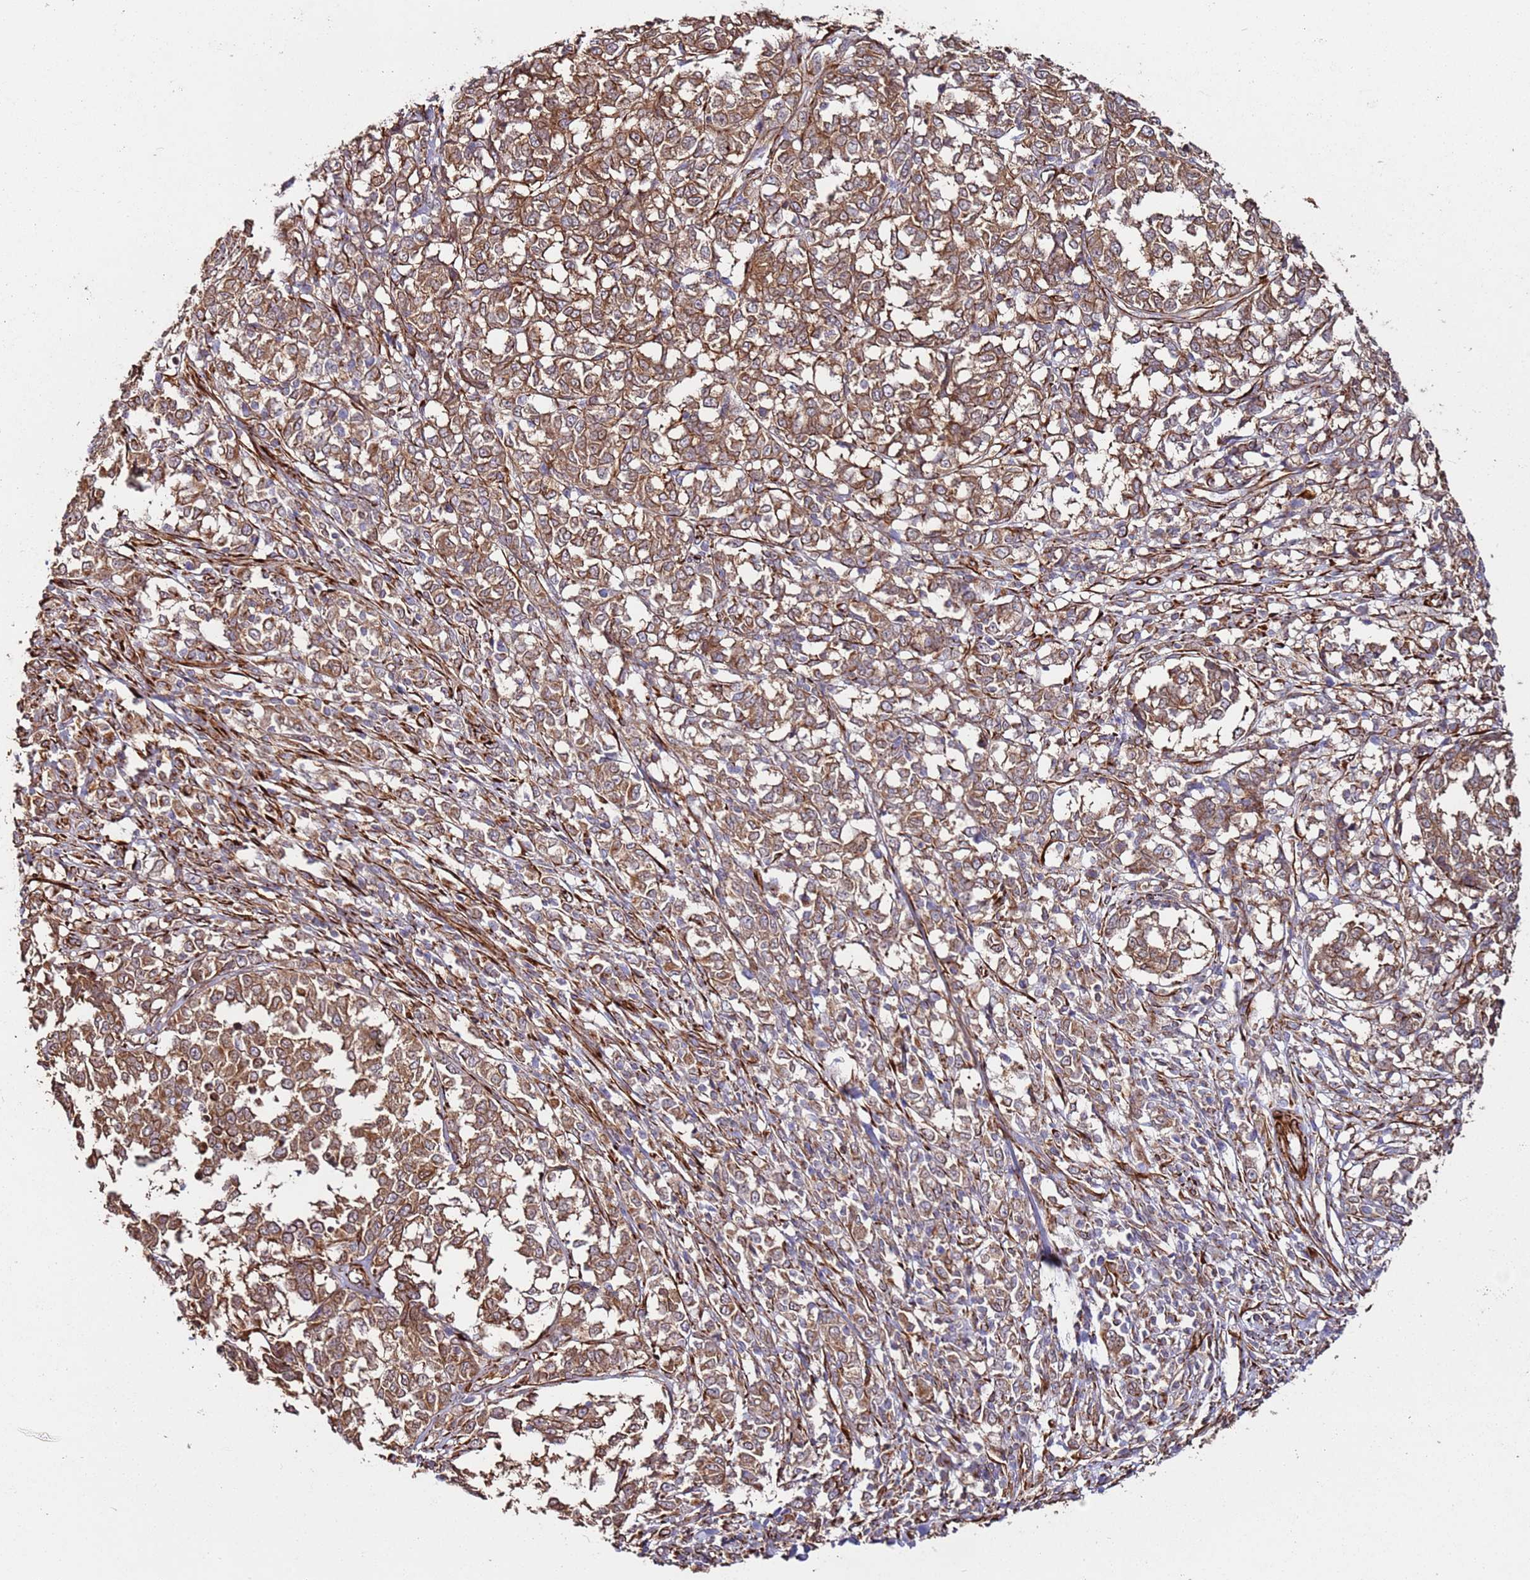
{"staining": {"intensity": "moderate", "quantity": "25%-75%", "location": "cytoplasmic/membranous"}, "tissue": "melanoma", "cell_type": "Tumor cells", "image_type": "cancer", "snomed": [{"axis": "morphology", "description": "Malignant melanoma, NOS"}, {"axis": "topography", "description": "Skin"}], "caption": "DAB (3,3'-diaminobenzidine) immunohistochemical staining of malignant melanoma displays moderate cytoplasmic/membranous protein expression in approximately 25%-75% of tumor cells. (Brightfield microscopy of DAB IHC at high magnification).", "gene": "MRGPRE", "patient": {"sex": "female", "age": 72}}